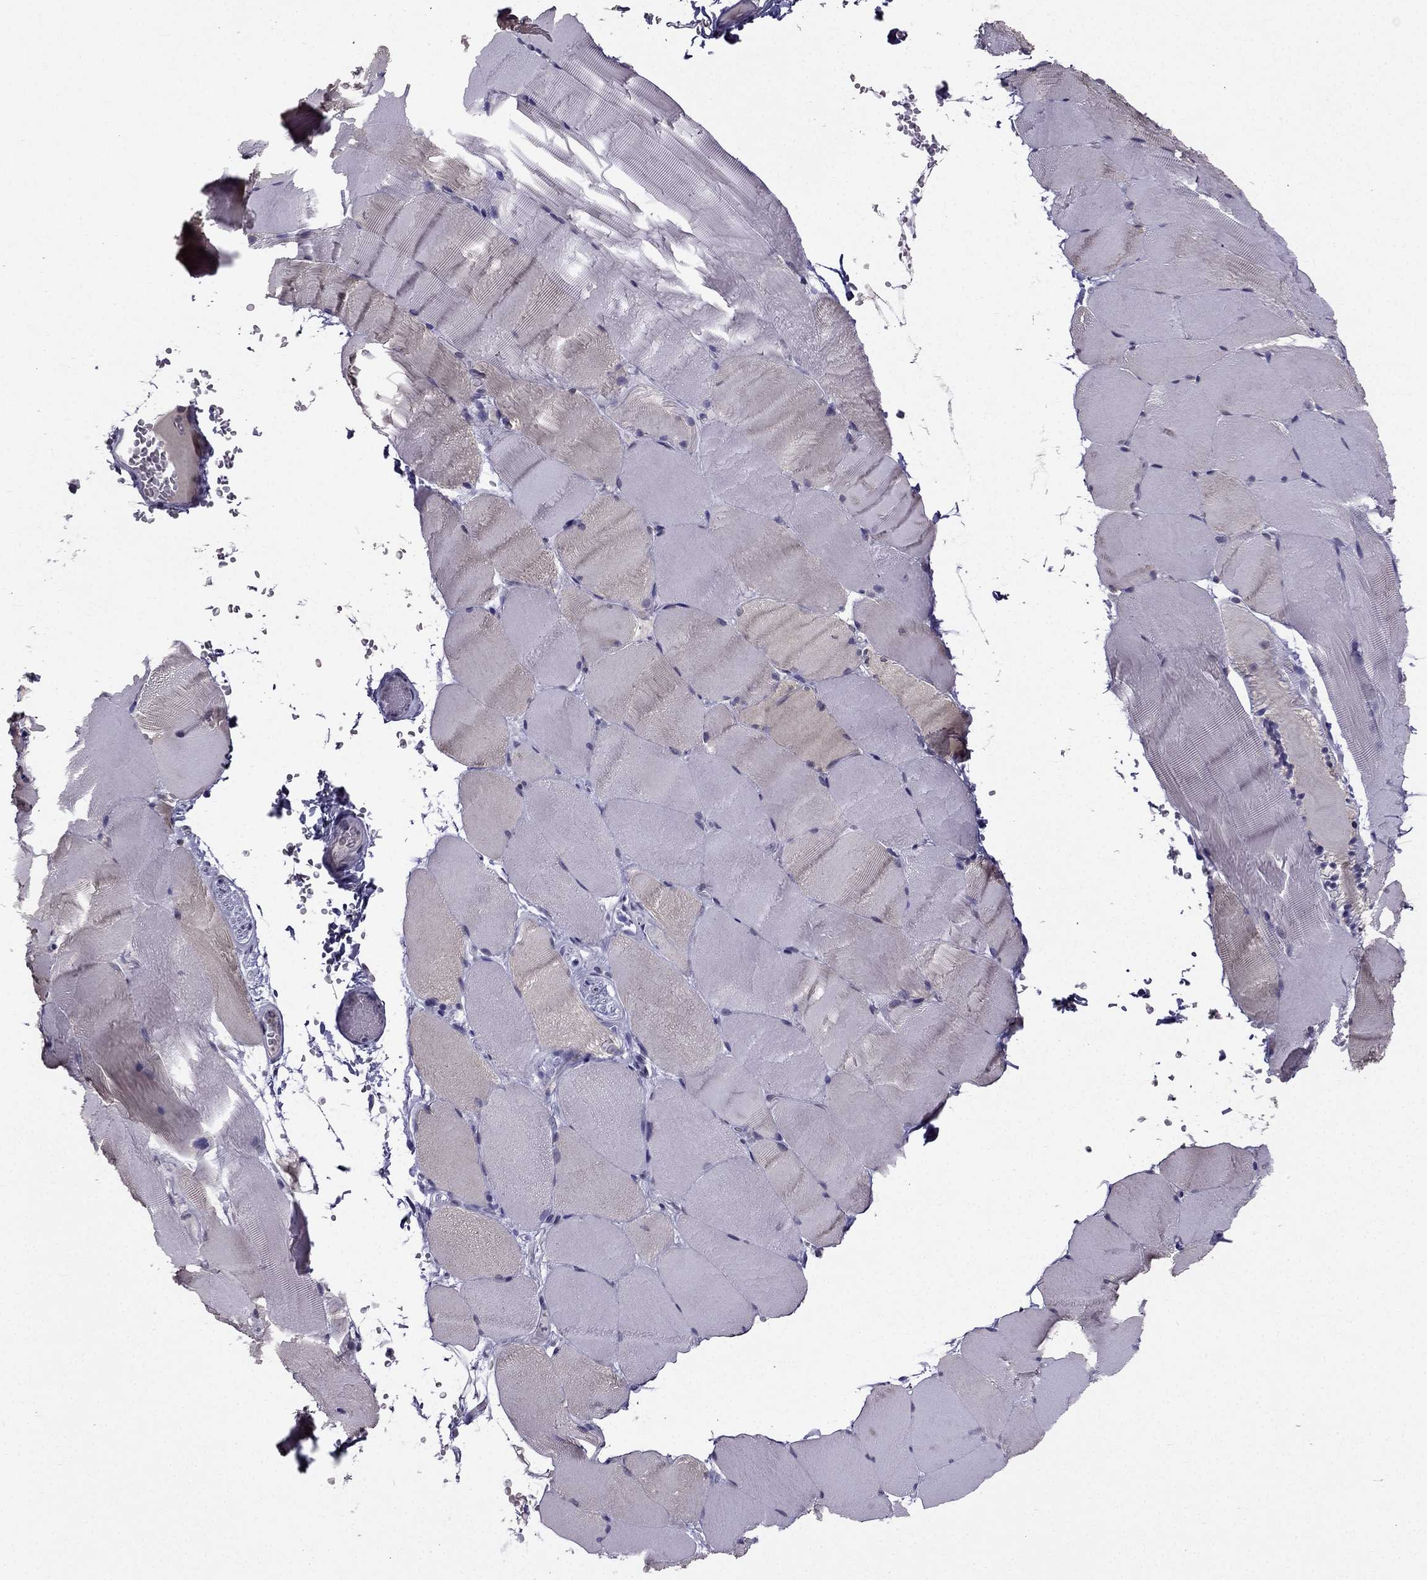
{"staining": {"intensity": "negative", "quantity": "none", "location": "none"}, "tissue": "skeletal muscle", "cell_type": "Myocytes", "image_type": "normal", "snomed": [{"axis": "morphology", "description": "Normal tissue, NOS"}, {"axis": "topography", "description": "Skeletal muscle"}], "caption": "Immunohistochemical staining of normal human skeletal muscle reveals no significant expression in myocytes. (Immunohistochemistry, brightfield microscopy, high magnification).", "gene": "ARHGAP11A", "patient": {"sex": "female", "age": 37}}